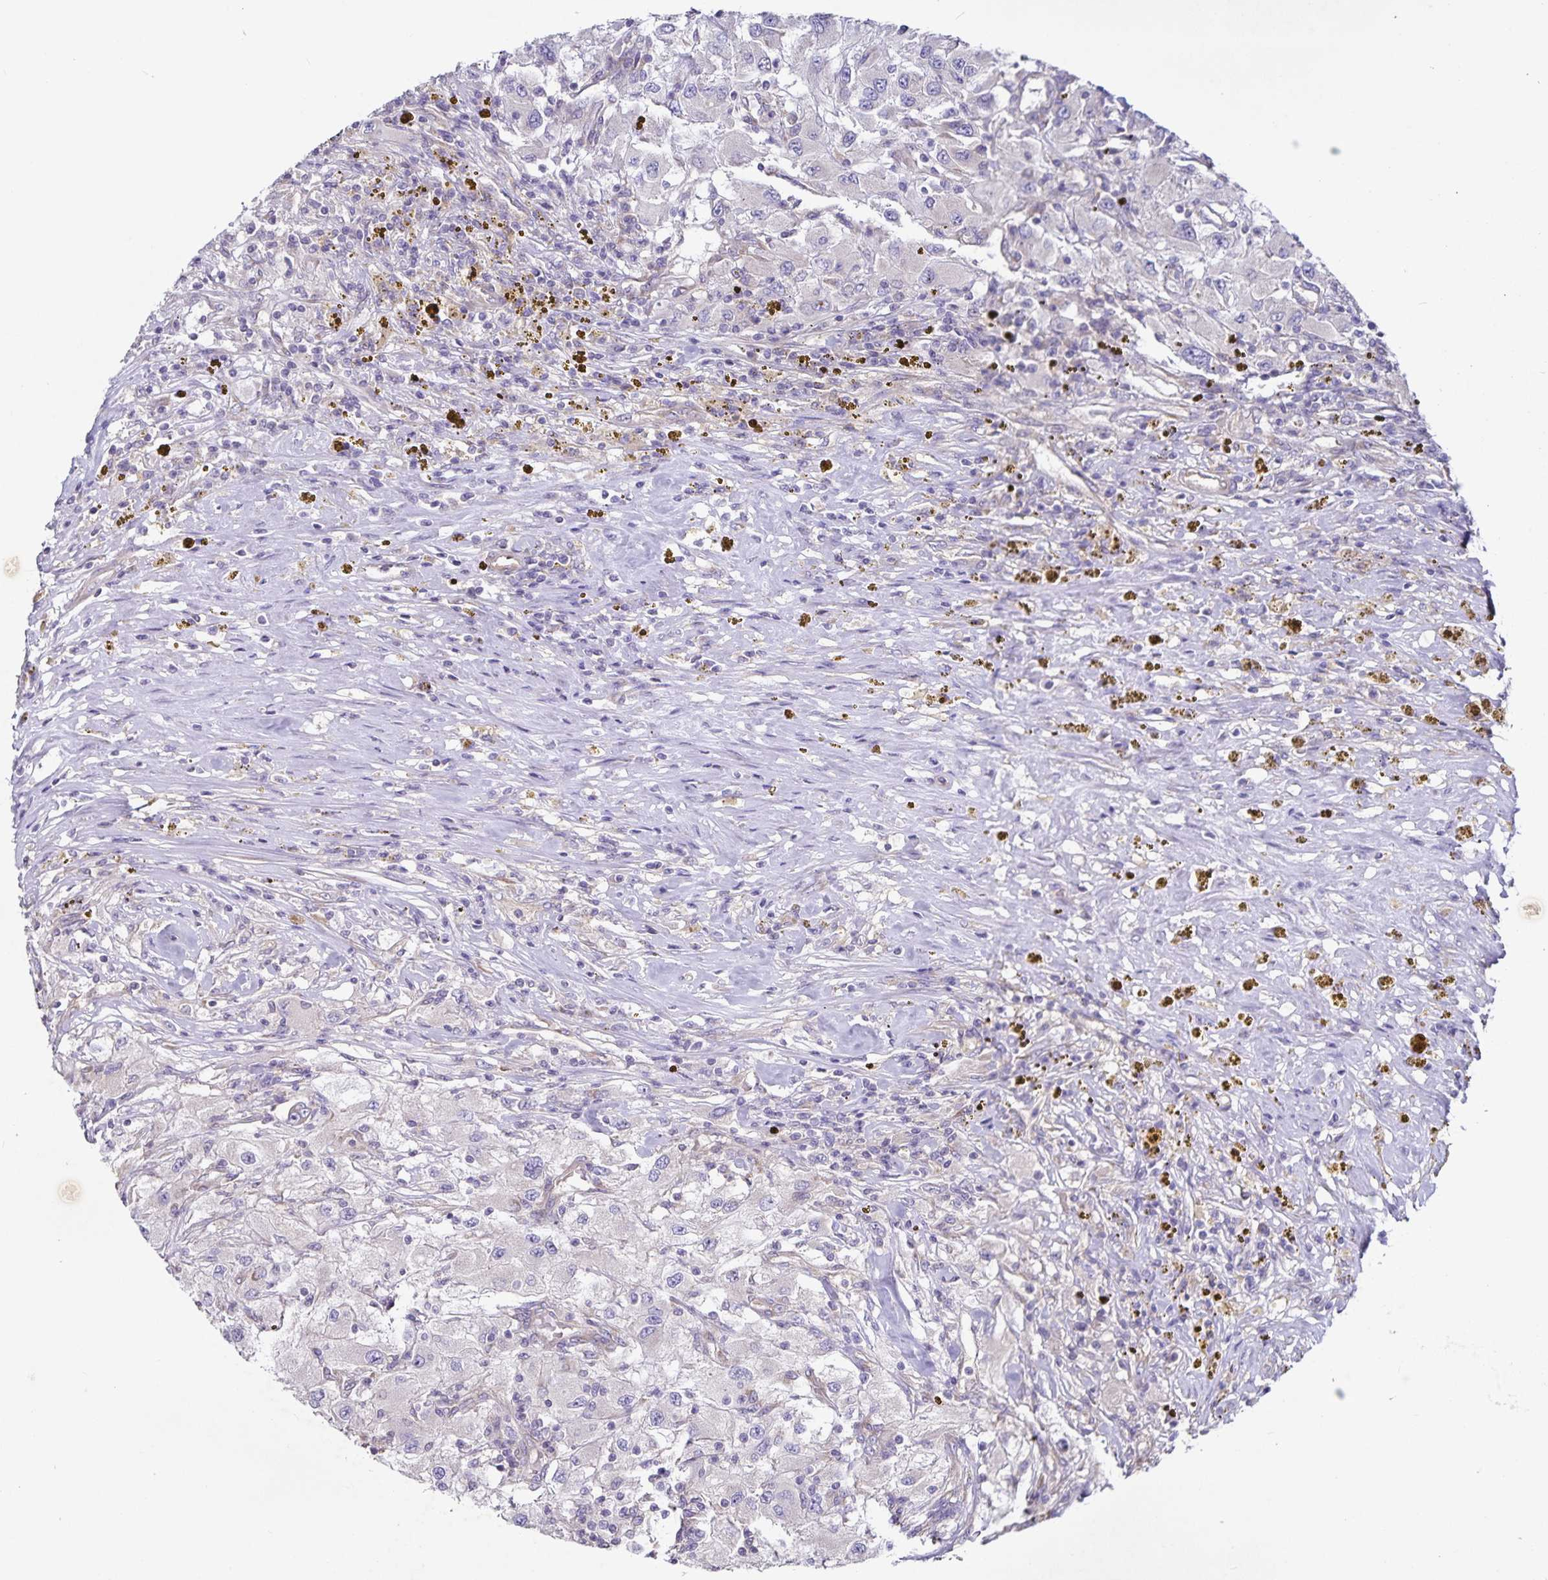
{"staining": {"intensity": "negative", "quantity": "none", "location": "none"}, "tissue": "renal cancer", "cell_type": "Tumor cells", "image_type": "cancer", "snomed": [{"axis": "morphology", "description": "Adenocarcinoma, NOS"}, {"axis": "topography", "description": "Kidney"}], "caption": "Immunohistochemistry histopathology image of human renal adenocarcinoma stained for a protein (brown), which displays no expression in tumor cells. The staining was performed using DAB (3,3'-diaminobenzidine) to visualize the protein expression in brown, while the nuclei were stained in blue with hematoxylin (Magnification: 20x).", "gene": "FAM120A", "patient": {"sex": "female", "age": 67}}